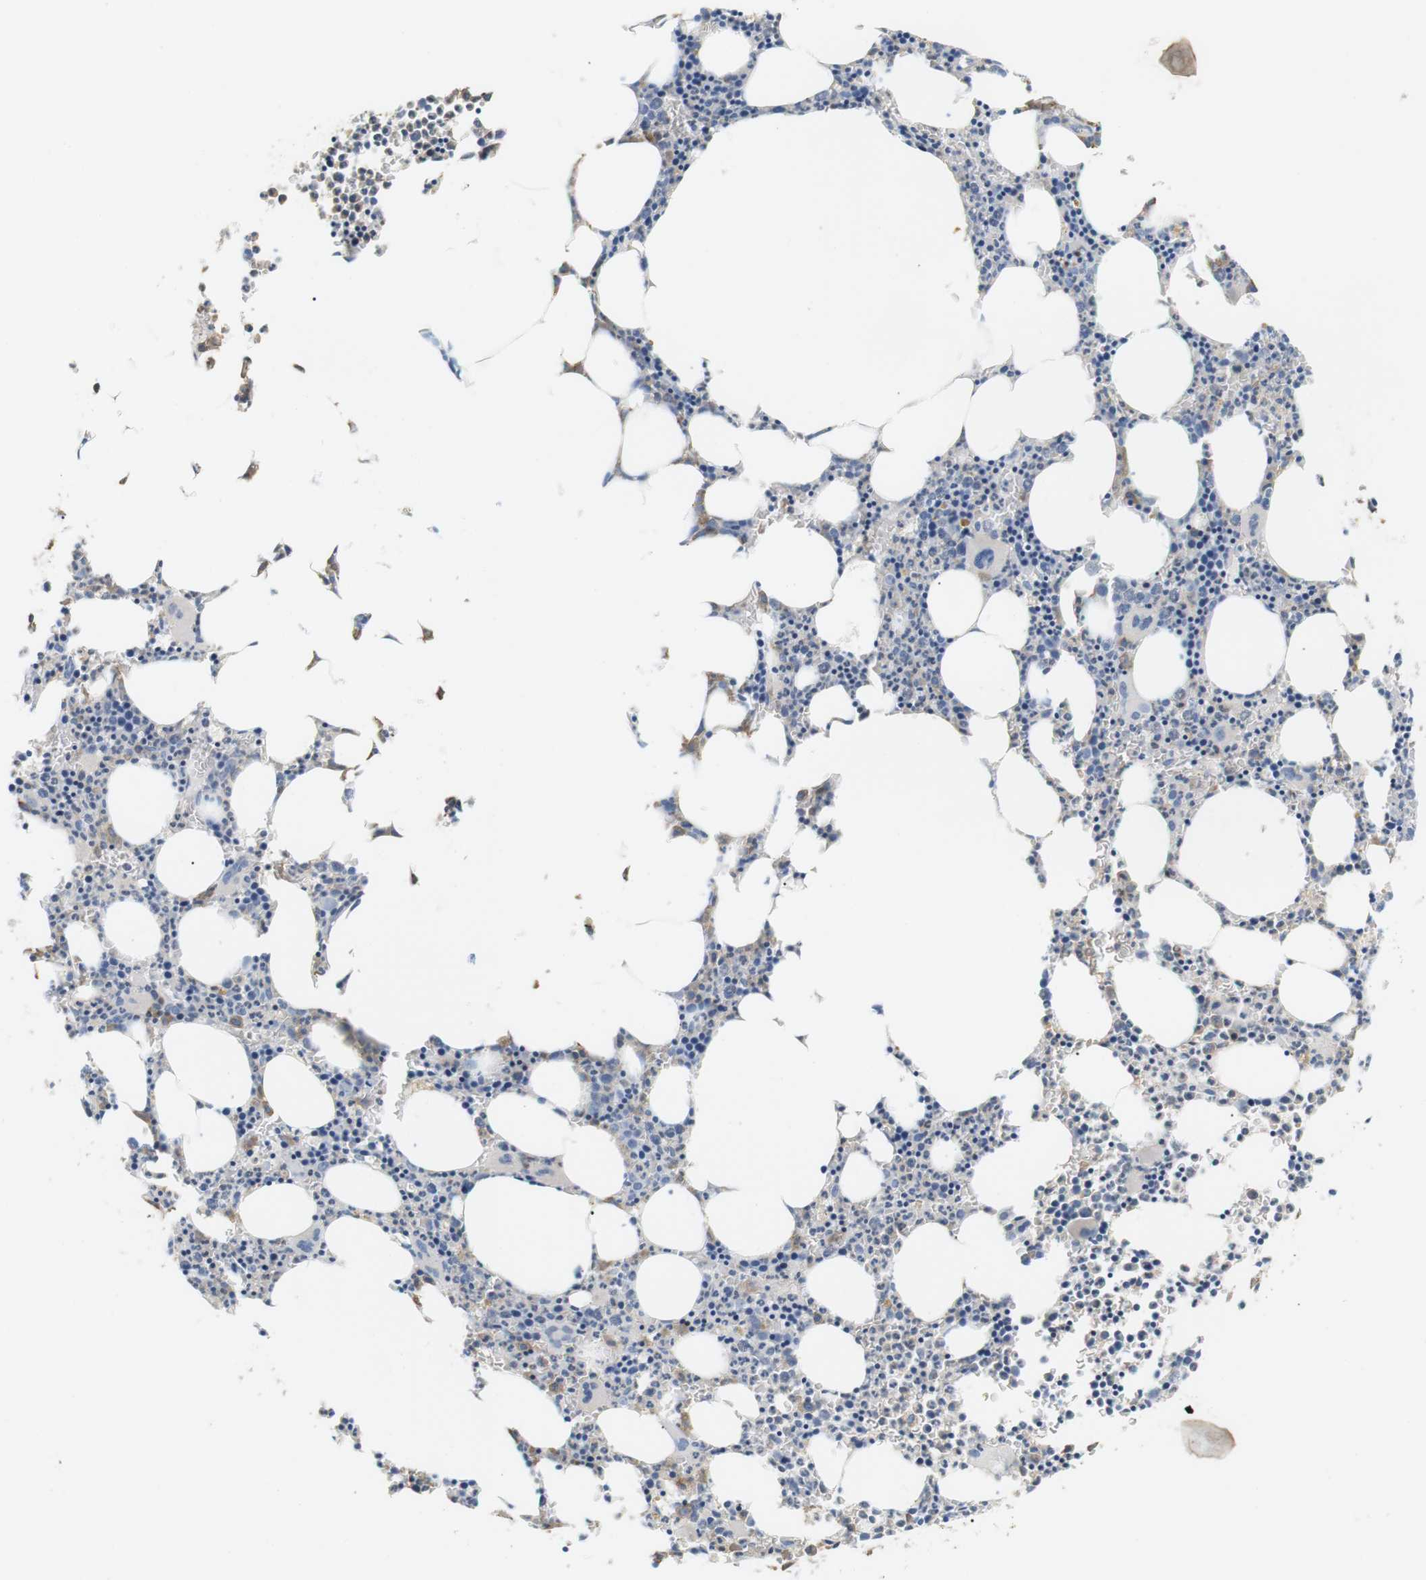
{"staining": {"intensity": "moderate", "quantity": "<25%", "location": "cytoplasmic/membranous"}, "tissue": "bone marrow", "cell_type": "Hematopoietic cells", "image_type": "normal", "snomed": [{"axis": "morphology", "description": "Normal tissue, NOS"}, {"axis": "morphology", "description": "Inflammation, NOS"}, {"axis": "topography", "description": "Bone marrow"}], "caption": "Immunohistochemical staining of normal human bone marrow shows <25% levels of moderate cytoplasmic/membranous protein expression in about <25% of hematopoietic cells. The protein of interest is shown in brown color, while the nuclei are stained blue.", "gene": "CD300E", "patient": {"sex": "female", "age": 61}}